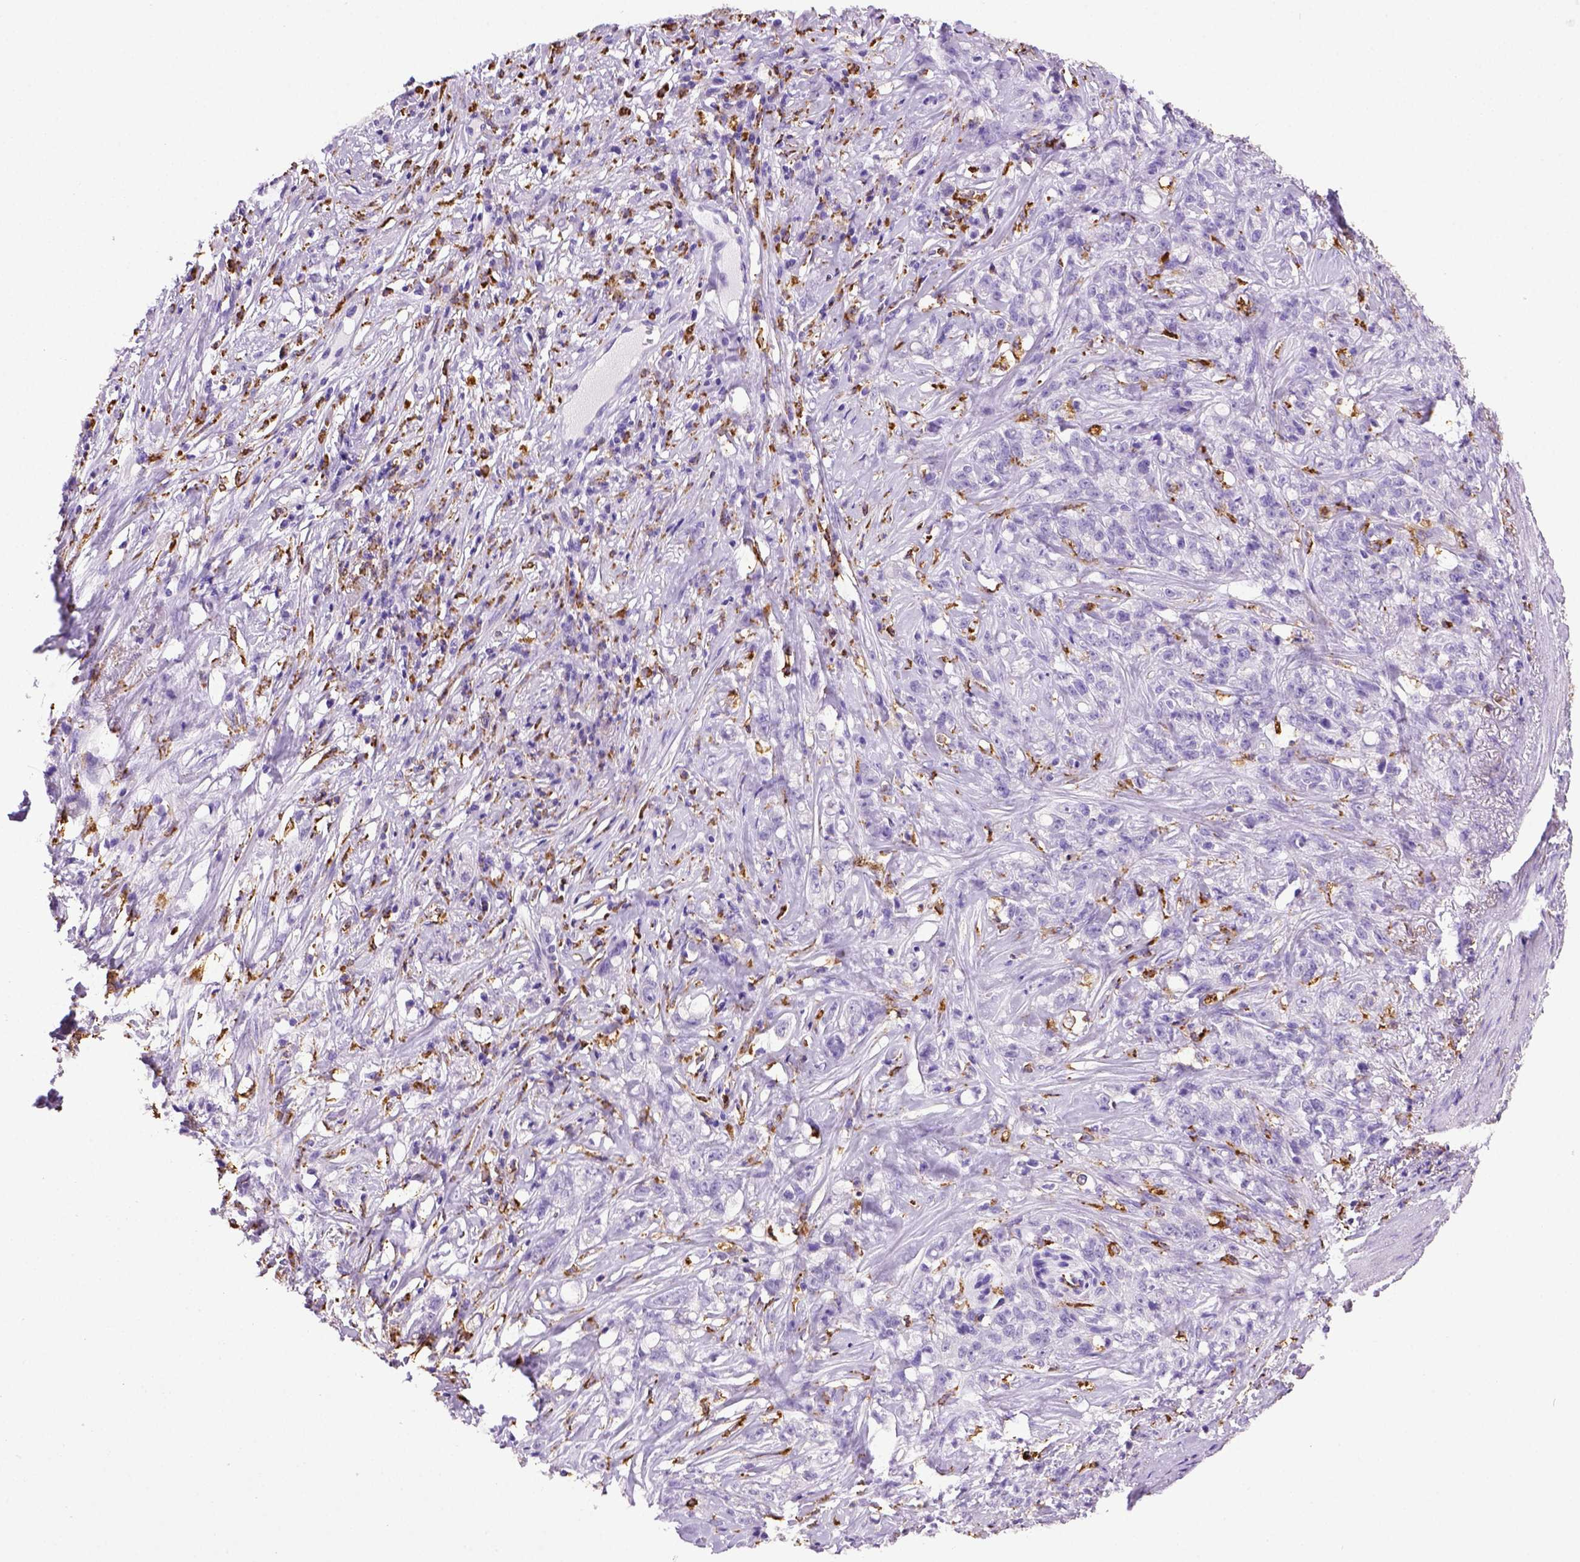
{"staining": {"intensity": "negative", "quantity": "none", "location": "none"}, "tissue": "stomach cancer", "cell_type": "Tumor cells", "image_type": "cancer", "snomed": [{"axis": "morphology", "description": "Adenocarcinoma, NOS"}, {"axis": "topography", "description": "Stomach, lower"}], "caption": "Immunohistochemical staining of stomach cancer exhibits no significant expression in tumor cells.", "gene": "CD68", "patient": {"sex": "male", "age": 88}}